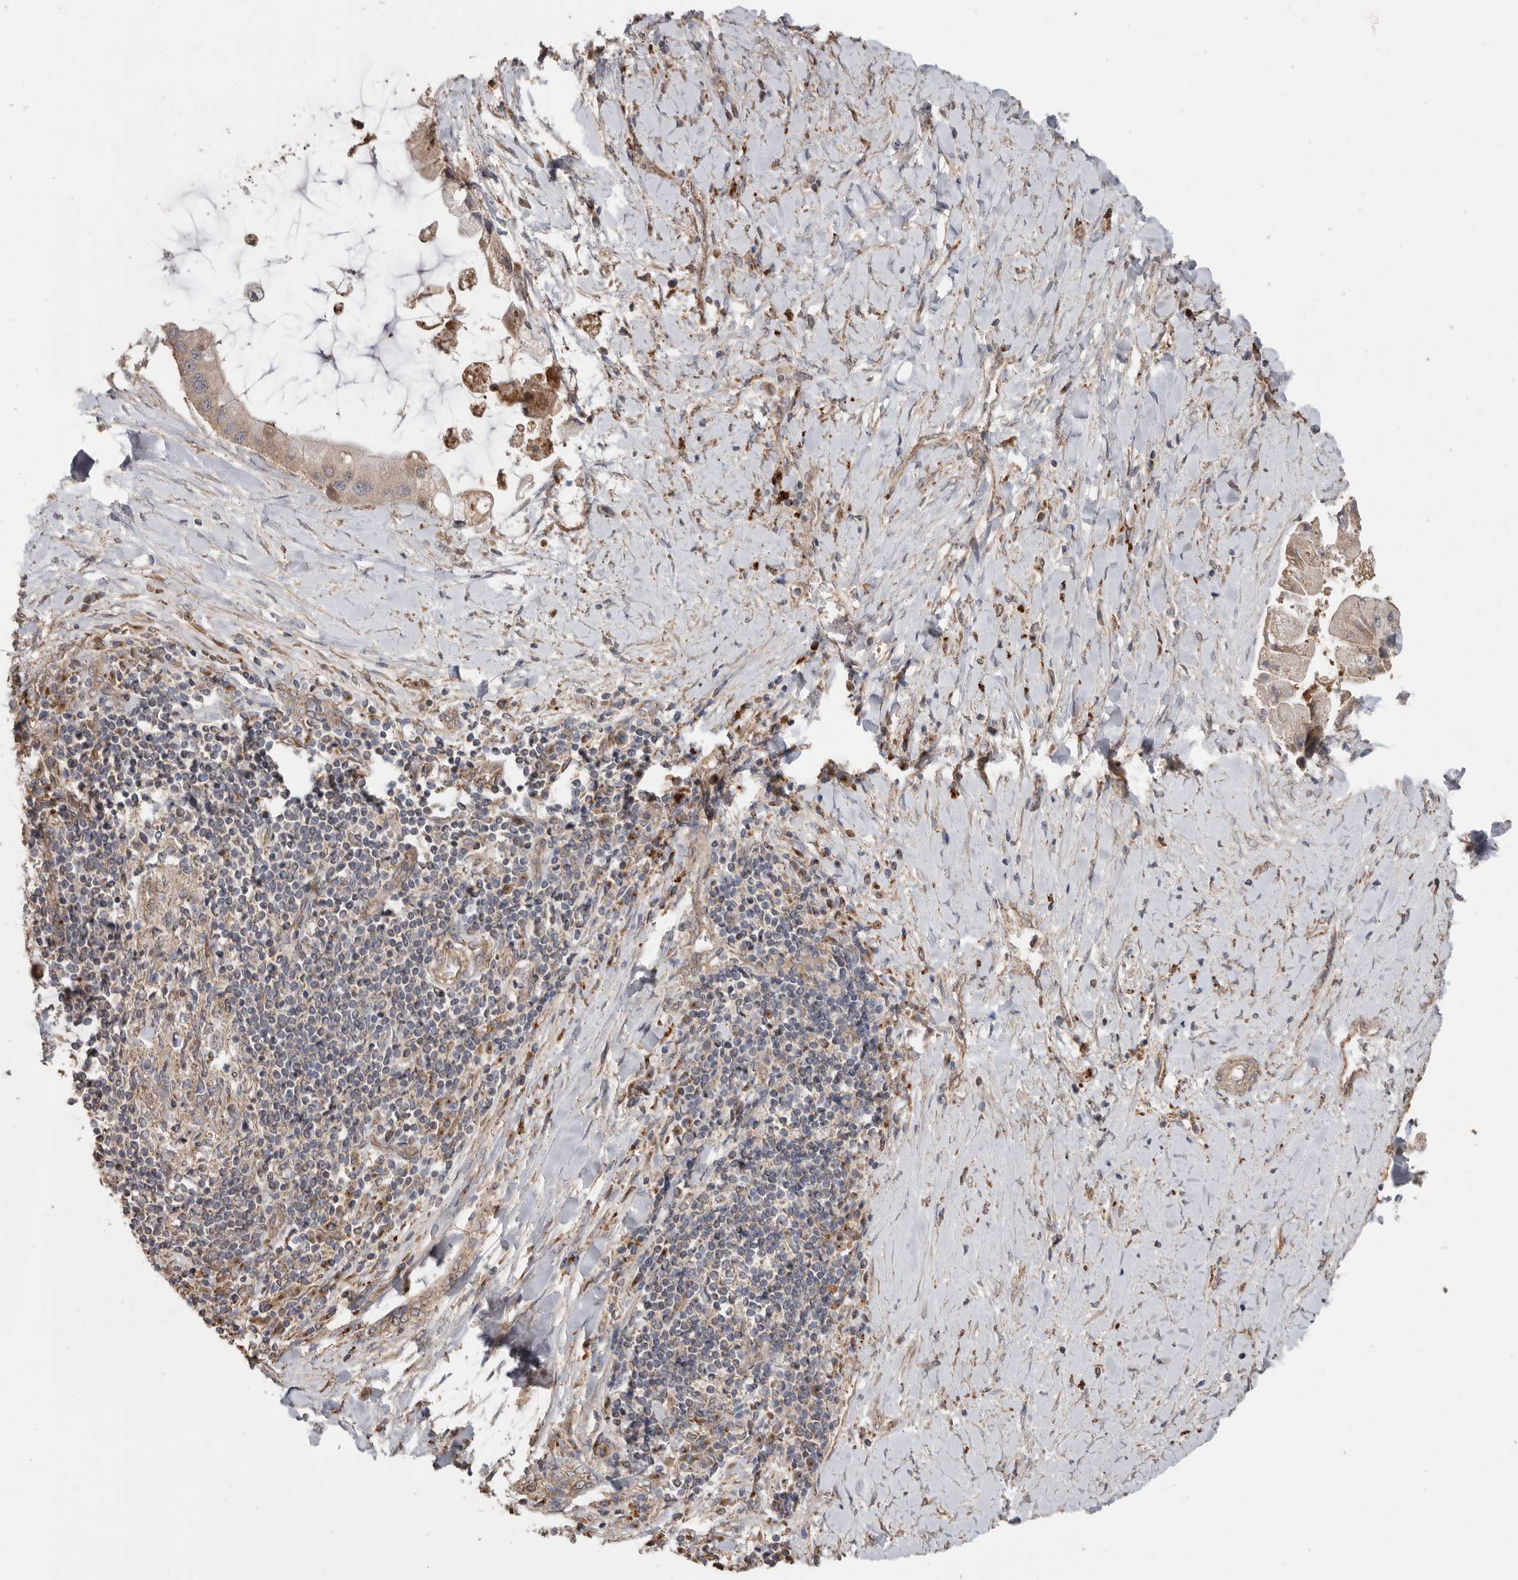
{"staining": {"intensity": "moderate", "quantity": ">75%", "location": "cytoplasmic/membranous"}, "tissue": "liver cancer", "cell_type": "Tumor cells", "image_type": "cancer", "snomed": [{"axis": "morphology", "description": "Cholangiocarcinoma"}, {"axis": "topography", "description": "Liver"}], "caption": "A brown stain labels moderate cytoplasmic/membranous positivity of a protein in human cholangiocarcinoma (liver) tumor cells.", "gene": "PODXL2", "patient": {"sex": "male", "age": 50}}